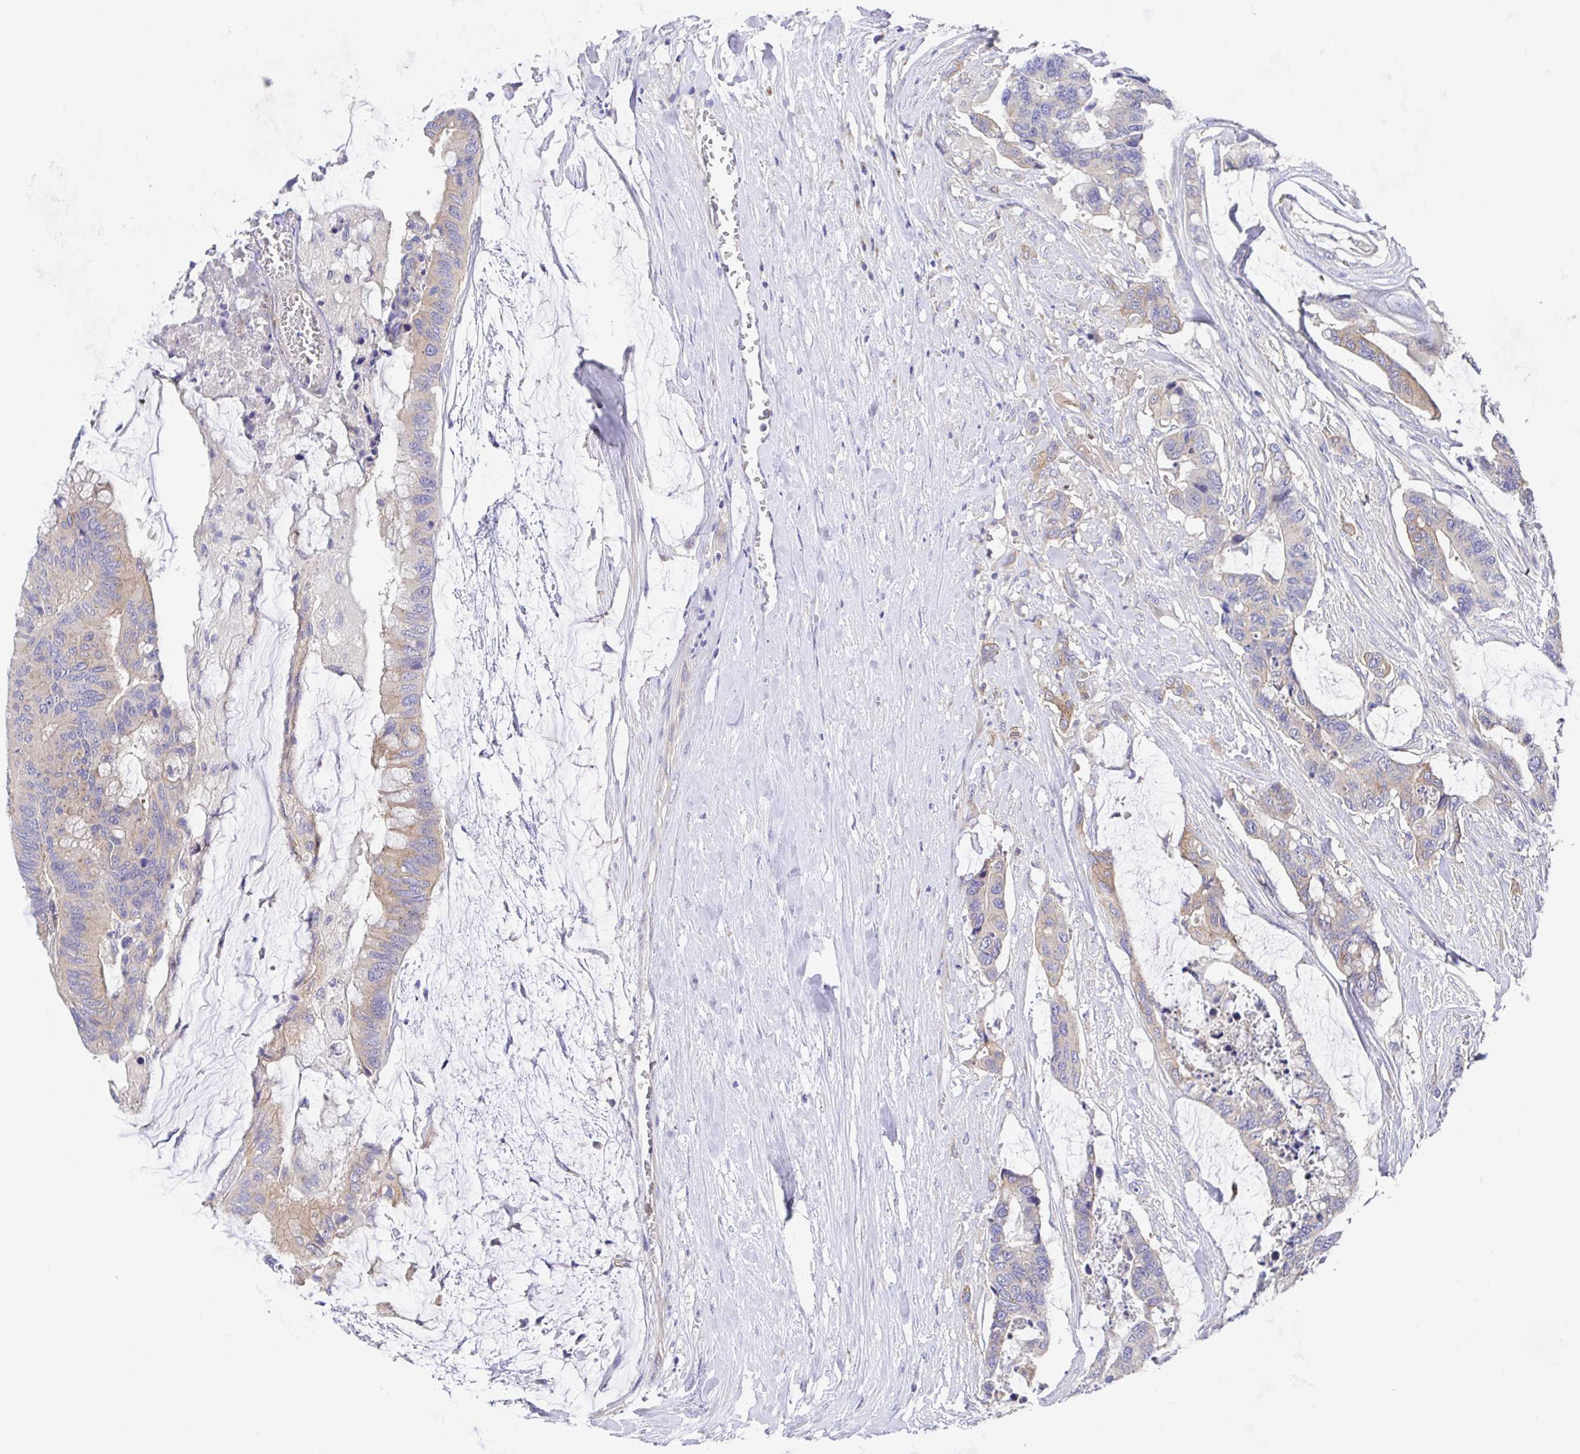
{"staining": {"intensity": "weak", "quantity": "25%-75%", "location": "cytoplasmic/membranous"}, "tissue": "colorectal cancer", "cell_type": "Tumor cells", "image_type": "cancer", "snomed": [{"axis": "morphology", "description": "Adenocarcinoma, NOS"}, {"axis": "topography", "description": "Rectum"}], "caption": "Protein expression analysis of colorectal cancer displays weak cytoplasmic/membranous expression in about 25%-75% of tumor cells. The staining was performed using DAB (3,3'-diaminobenzidine), with brown indicating positive protein expression. Nuclei are stained blue with hematoxylin.", "gene": "GOLGA1", "patient": {"sex": "female", "age": 59}}